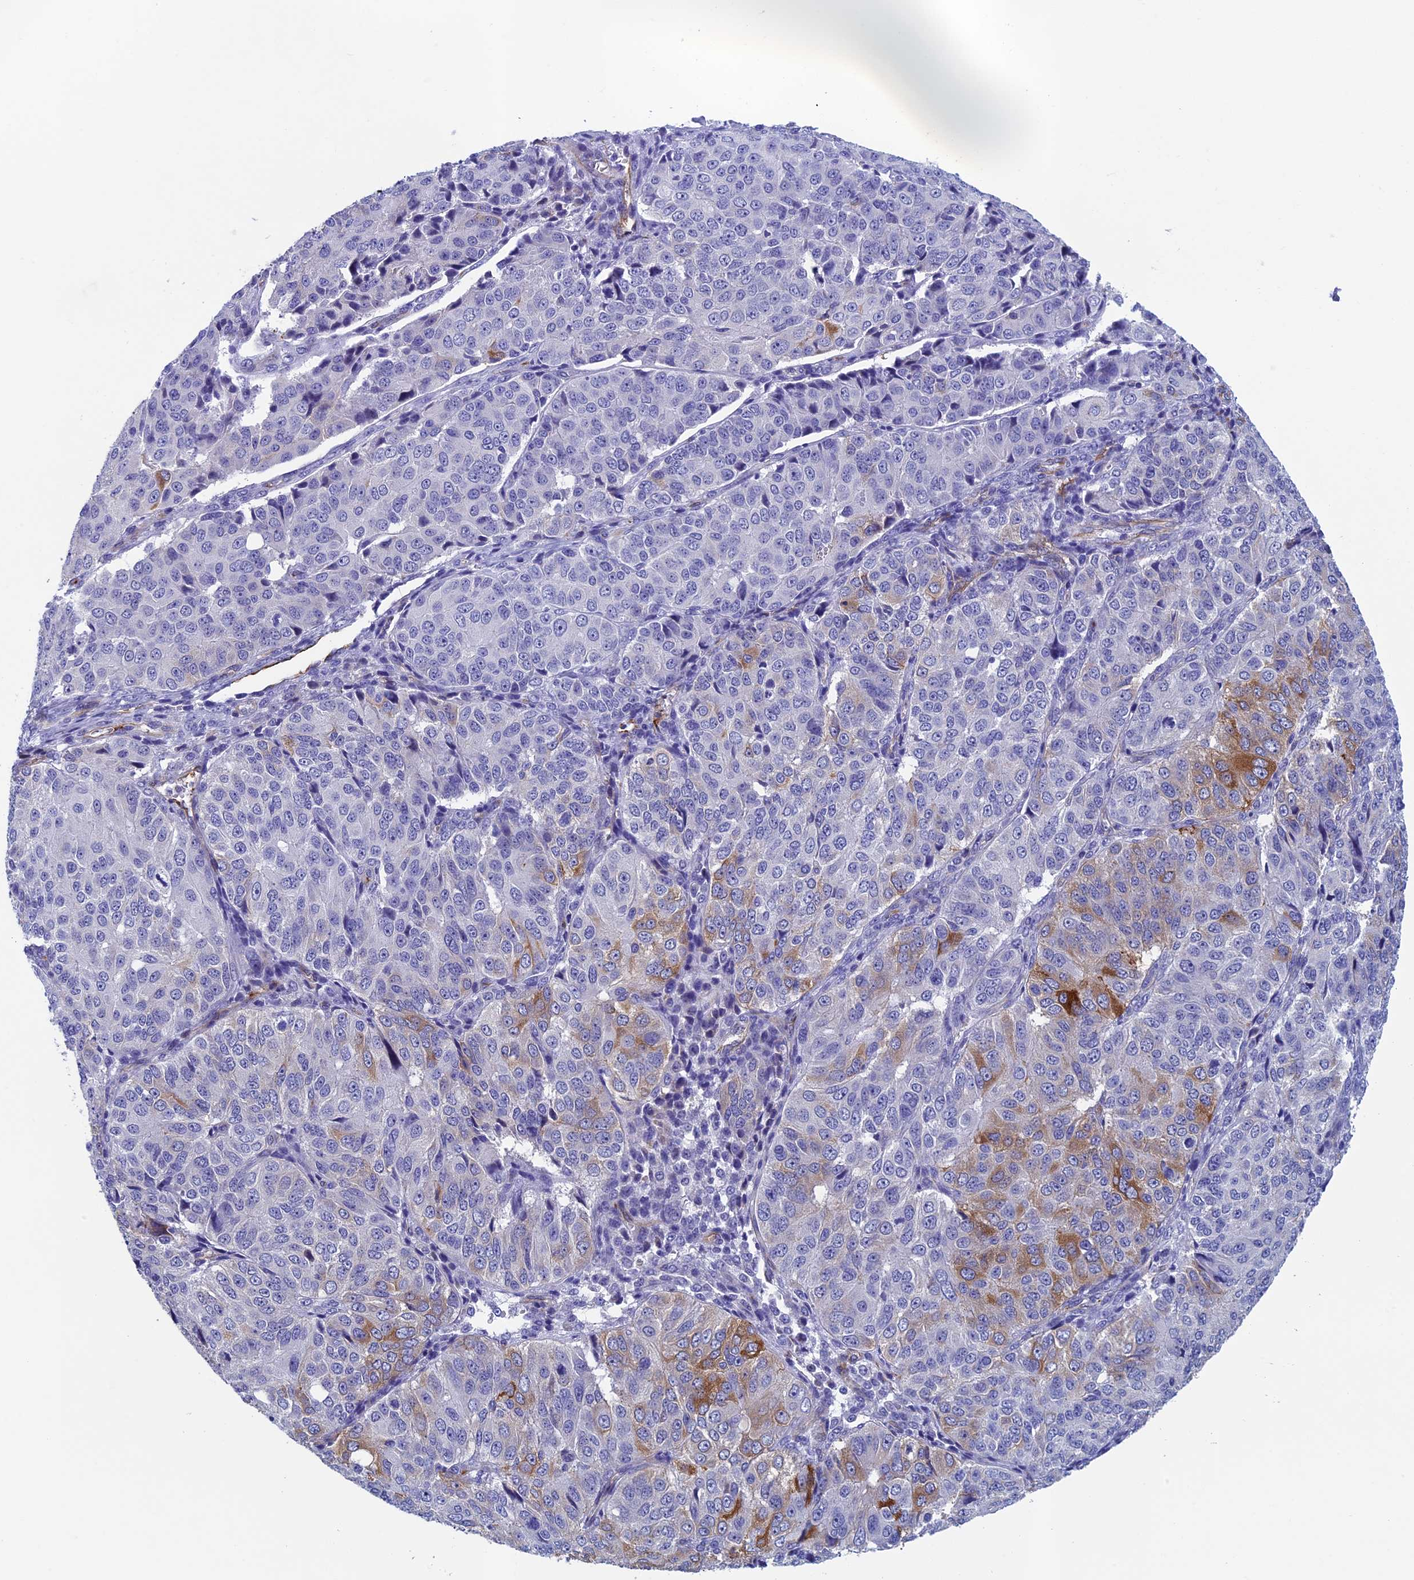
{"staining": {"intensity": "moderate", "quantity": "<25%", "location": "cytoplasmic/membranous"}, "tissue": "ovarian cancer", "cell_type": "Tumor cells", "image_type": "cancer", "snomed": [{"axis": "morphology", "description": "Carcinoma, endometroid"}, {"axis": "topography", "description": "Ovary"}], "caption": "Immunohistochemistry (DAB) staining of human ovarian endometroid carcinoma demonstrates moderate cytoplasmic/membranous protein staining in about <25% of tumor cells.", "gene": "INSYN1", "patient": {"sex": "female", "age": 51}}